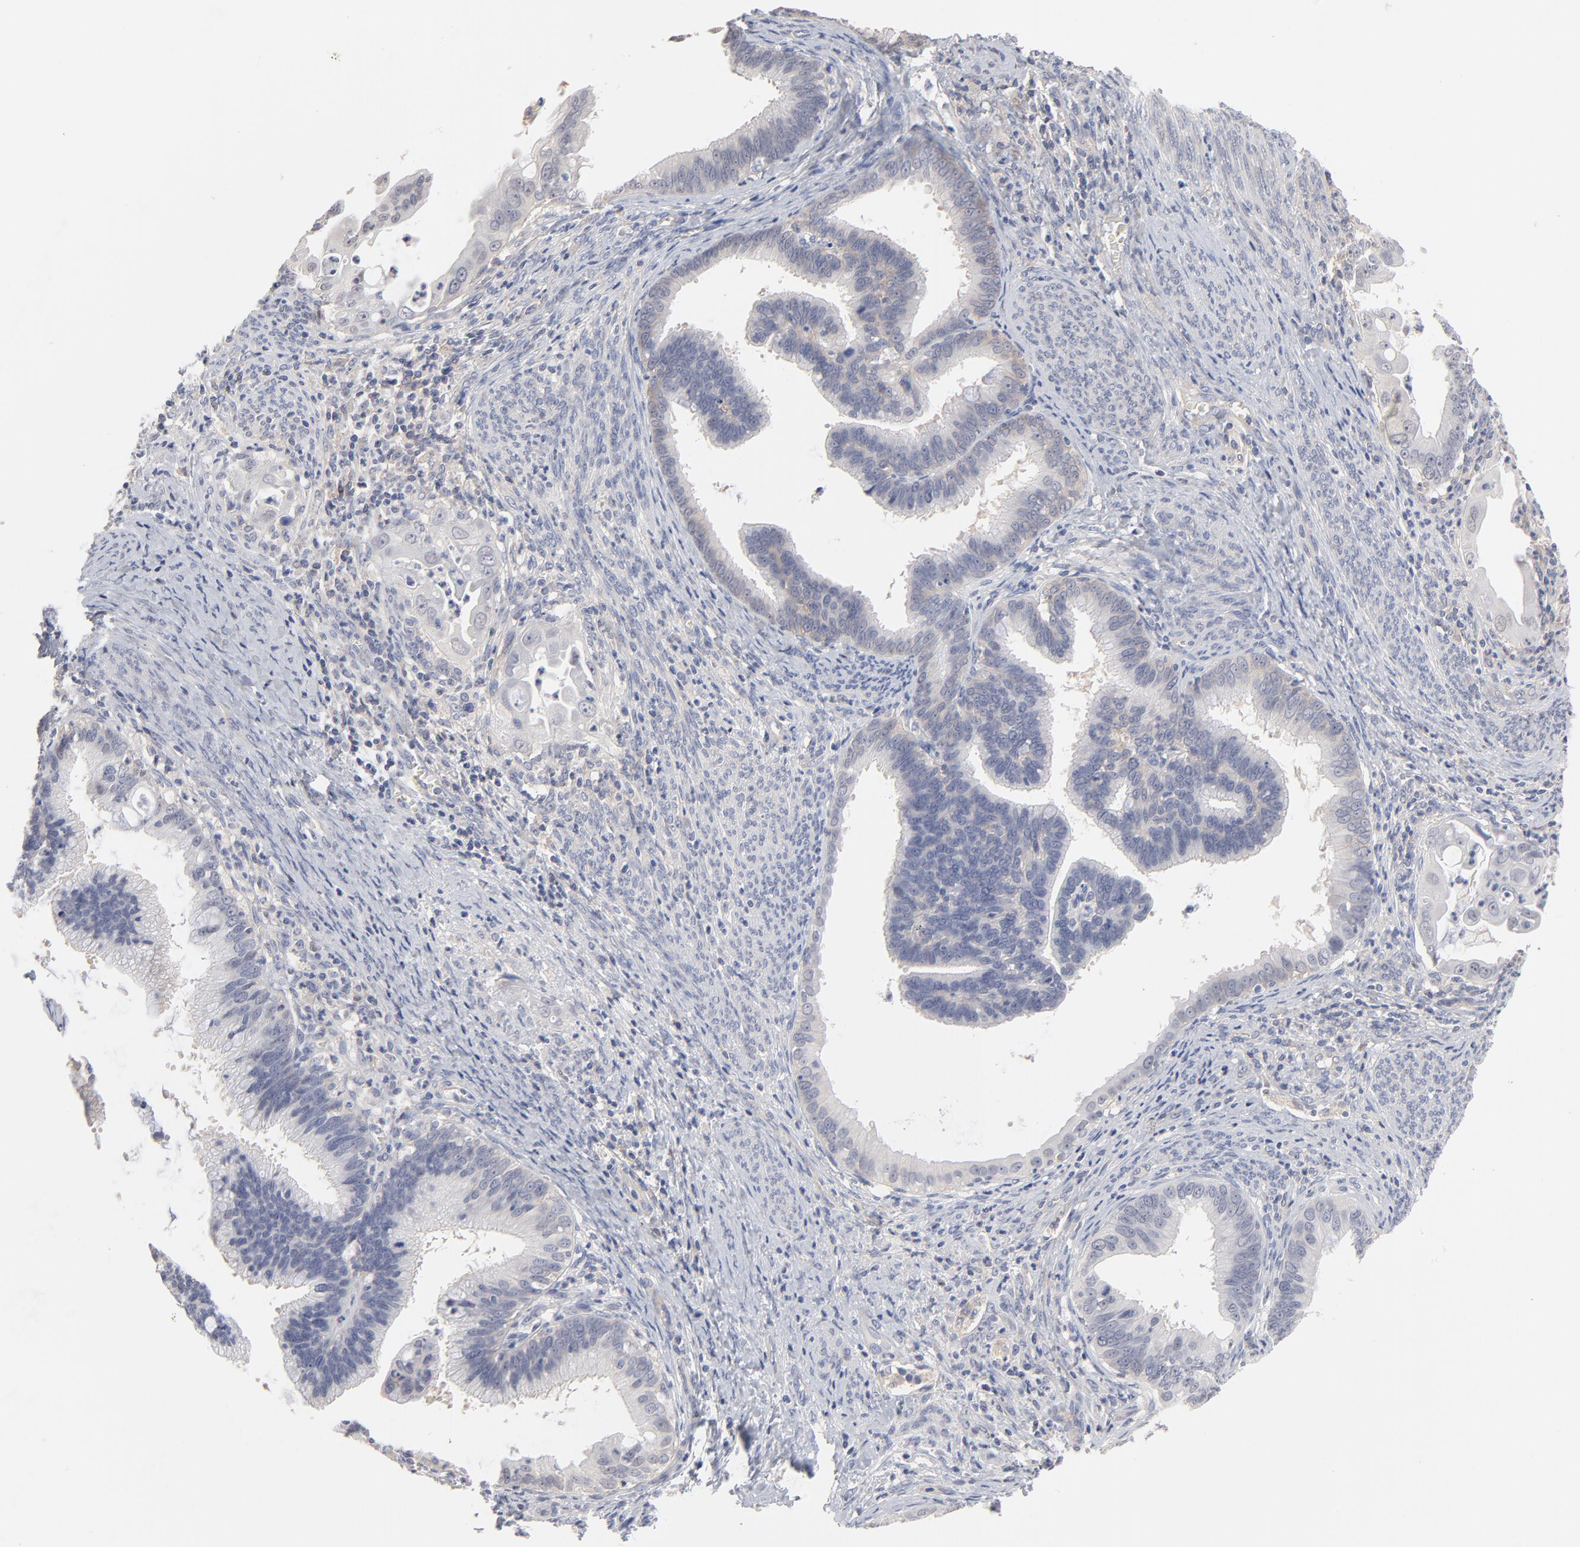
{"staining": {"intensity": "weak", "quantity": "25%-75%", "location": "cytoplasmic/membranous"}, "tissue": "cervical cancer", "cell_type": "Tumor cells", "image_type": "cancer", "snomed": [{"axis": "morphology", "description": "Adenocarcinoma, NOS"}, {"axis": "topography", "description": "Cervix"}], "caption": "A brown stain shows weak cytoplasmic/membranous positivity of a protein in adenocarcinoma (cervical) tumor cells.", "gene": "SLC16A1", "patient": {"sex": "female", "age": 47}}